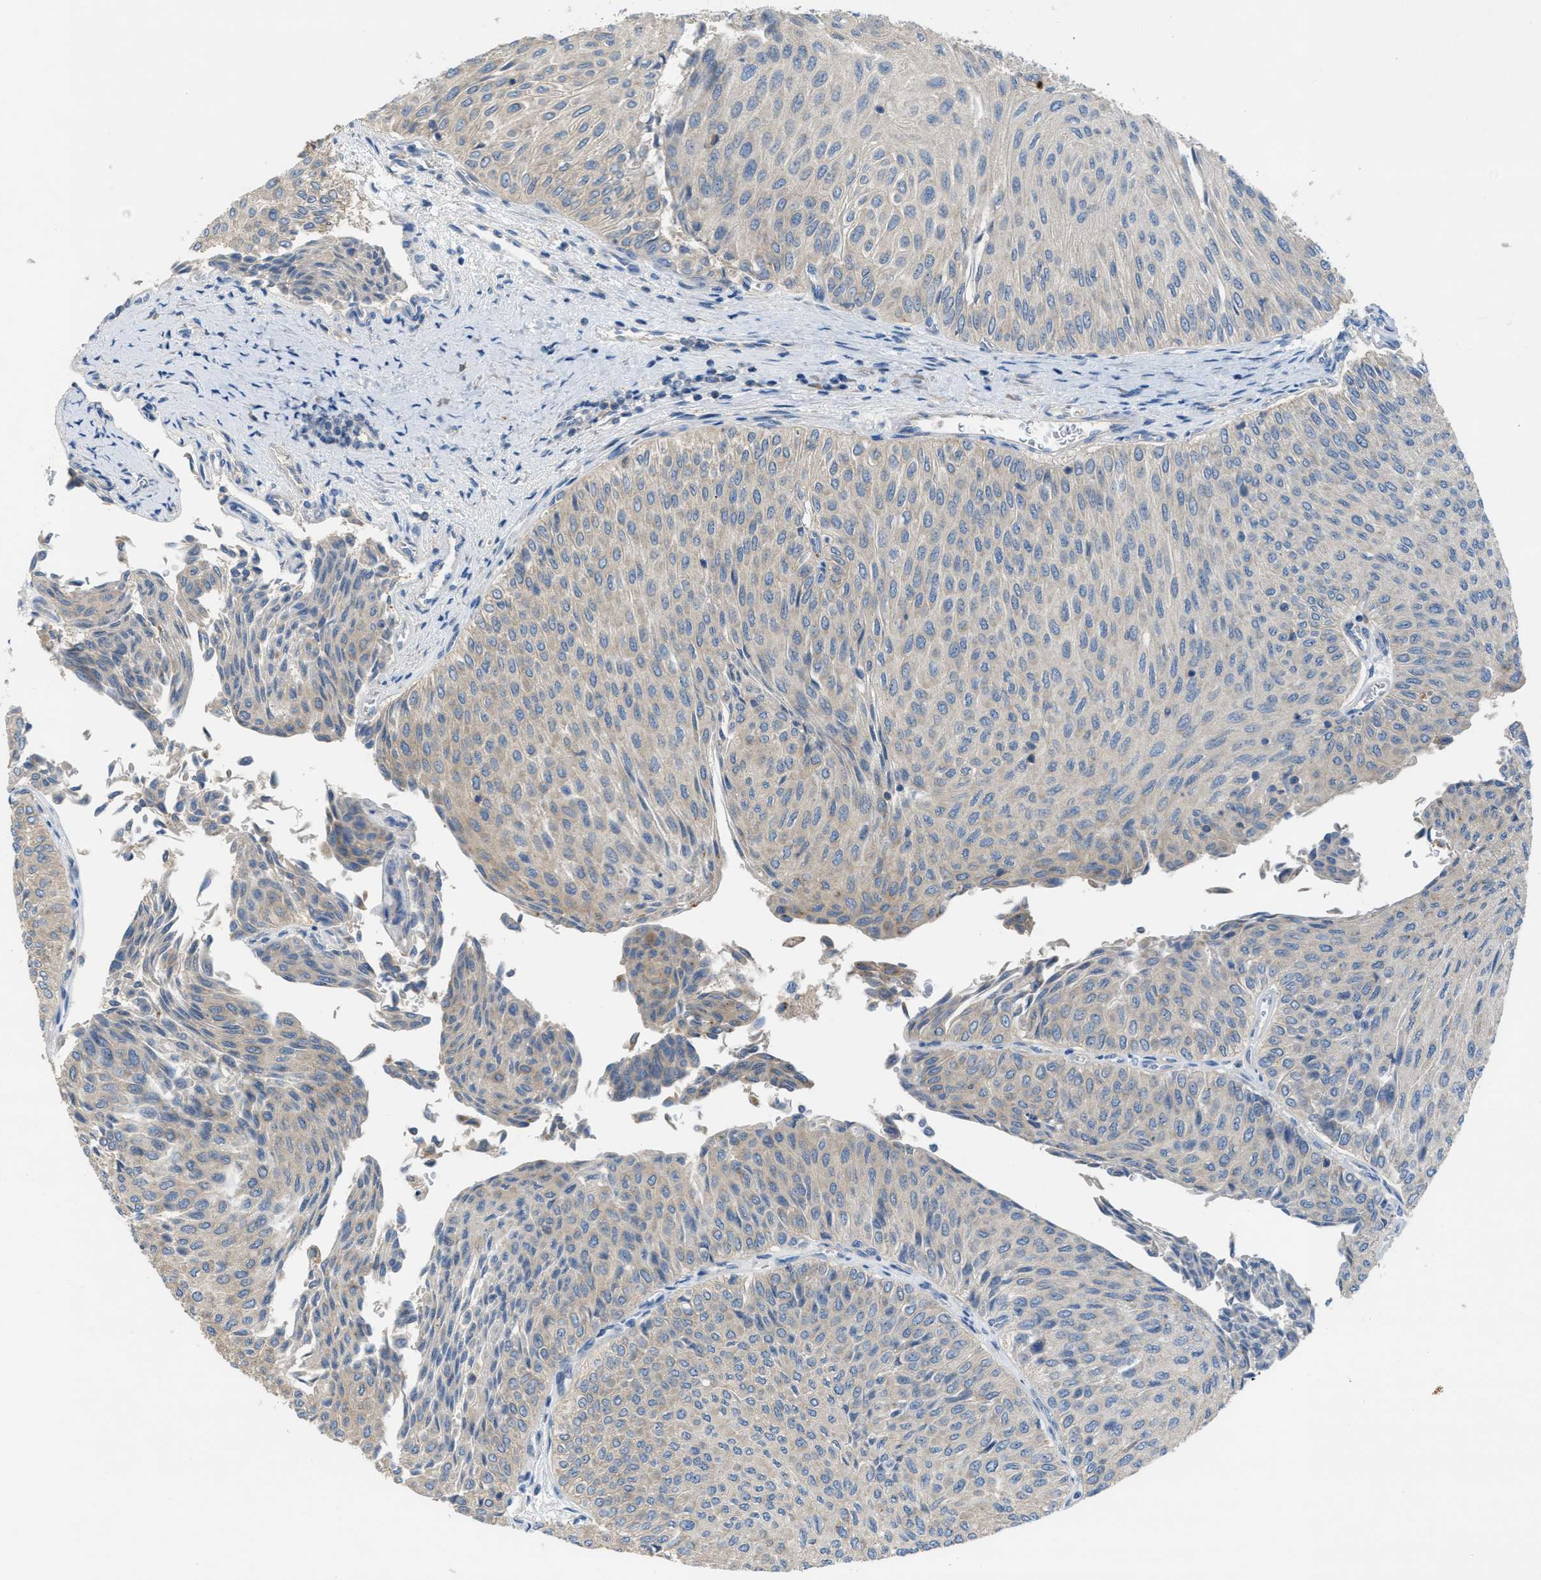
{"staining": {"intensity": "weak", "quantity": "<25%", "location": "cytoplasmic/membranous"}, "tissue": "urothelial cancer", "cell_type": "Tumor cells", "image_type": "cancer", "snomed": [{"axis": "morphology", "description": "Urothelial carcinoma, Low grade"}, {"axis": "topography", "description": "Urinary bladder"}], "caption": "Immunohistochemistry (IHC) histopathology image of neoplastic tissue: urothelial cancer stained with DAB shows no significant protein positivity in tumor cells. (Stains: DAB immunohistochemistry (IHC) with hematoxylin counter stain, Microscopy: brightfield microscopy at high magnification).", "gene": "UBA5", "patient": {"sex": "male", "age": 78}}